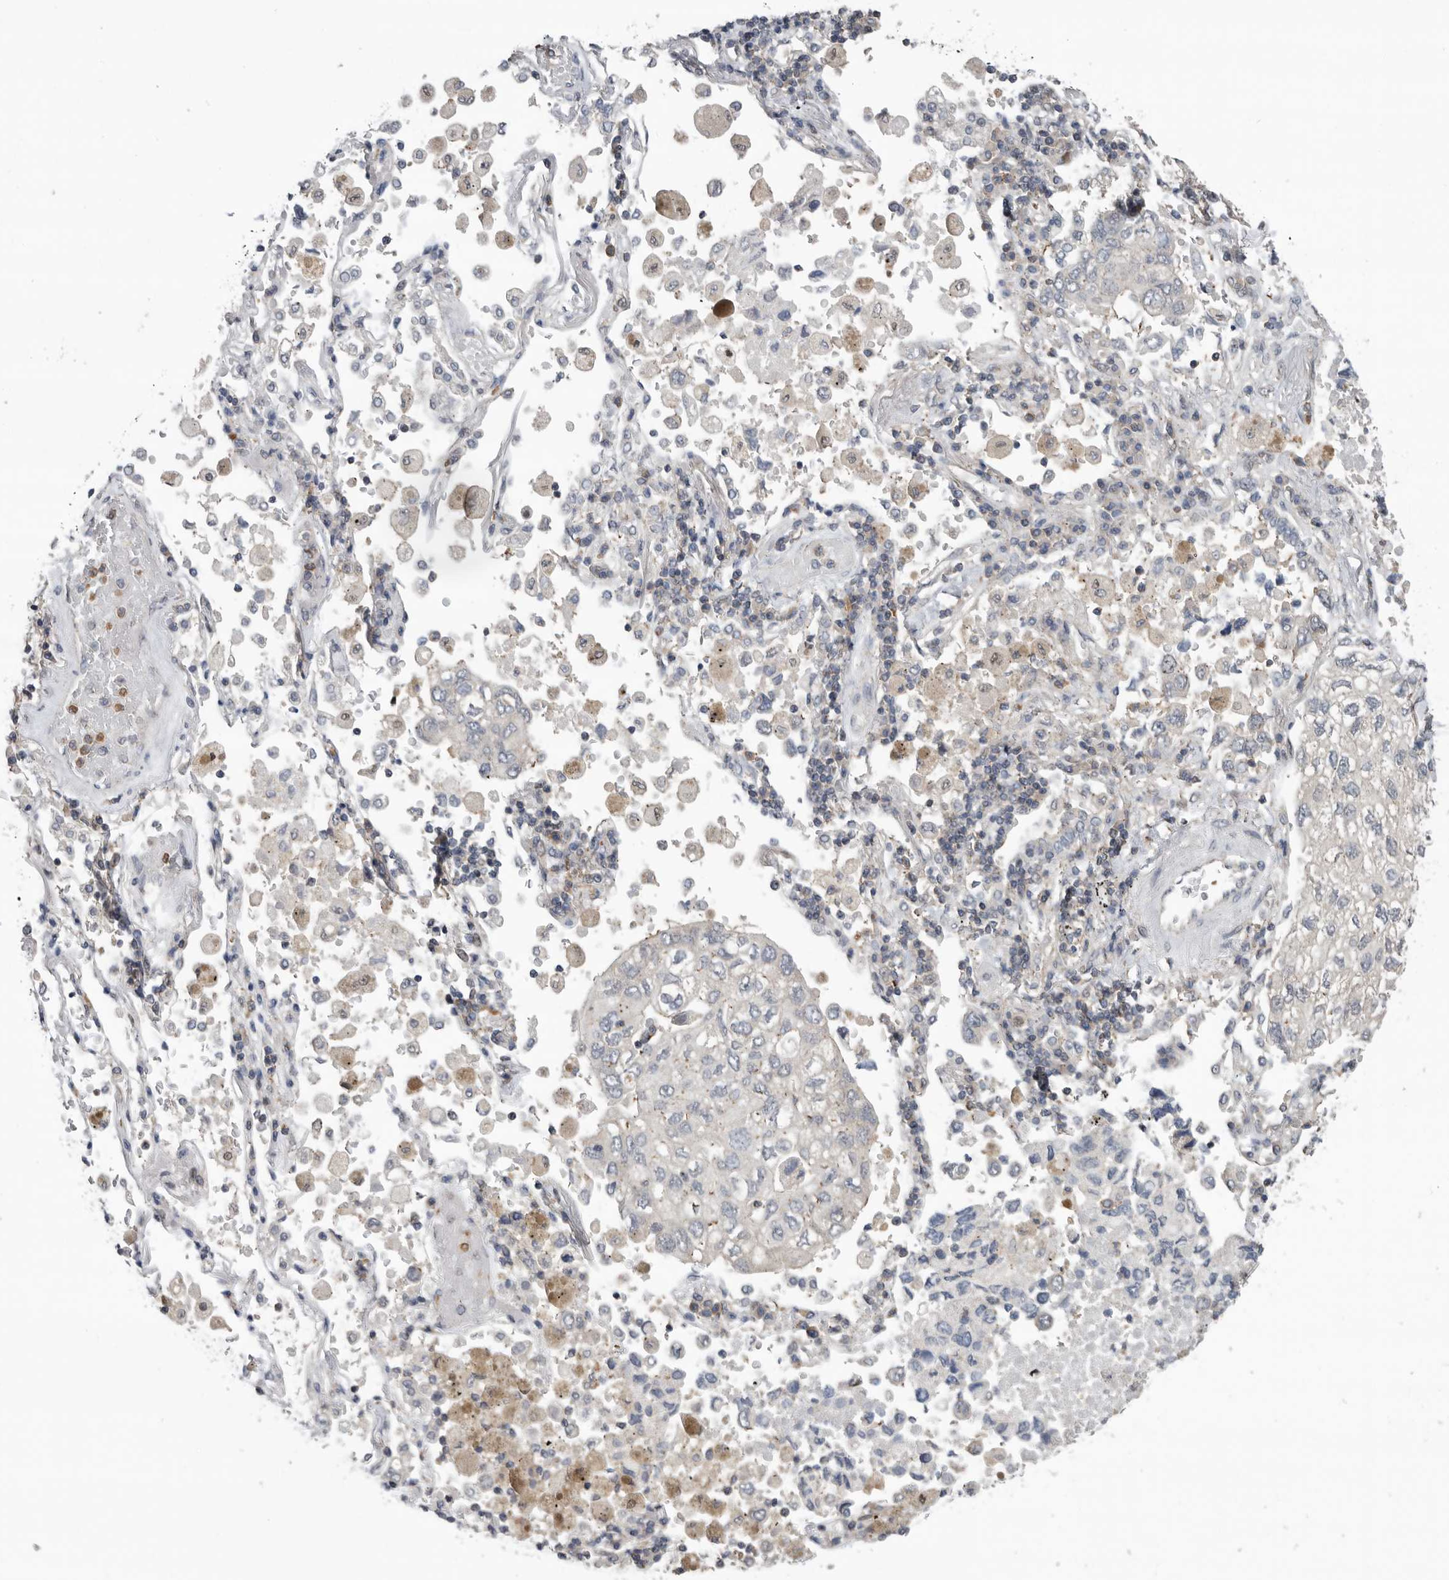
{"staining": {"intensity": "negative", "quantity": "none", "location": "none"}, "tissue": "lung cancer", "cell_type": "Tumor cells", "image_type": "cancer", "snomed": [{"axis": "morphology", "description": "Adenocarcinoma, NOS"}, {"axis": "topography", "description": "Lung"}], "caption": "Human lung cancer stained for a protein using immunohistochemistry (IHC) demonstrates no positivity in tumor cells.", "gene": "KLK5", "patient": {"sex": "male", "age": 63}}